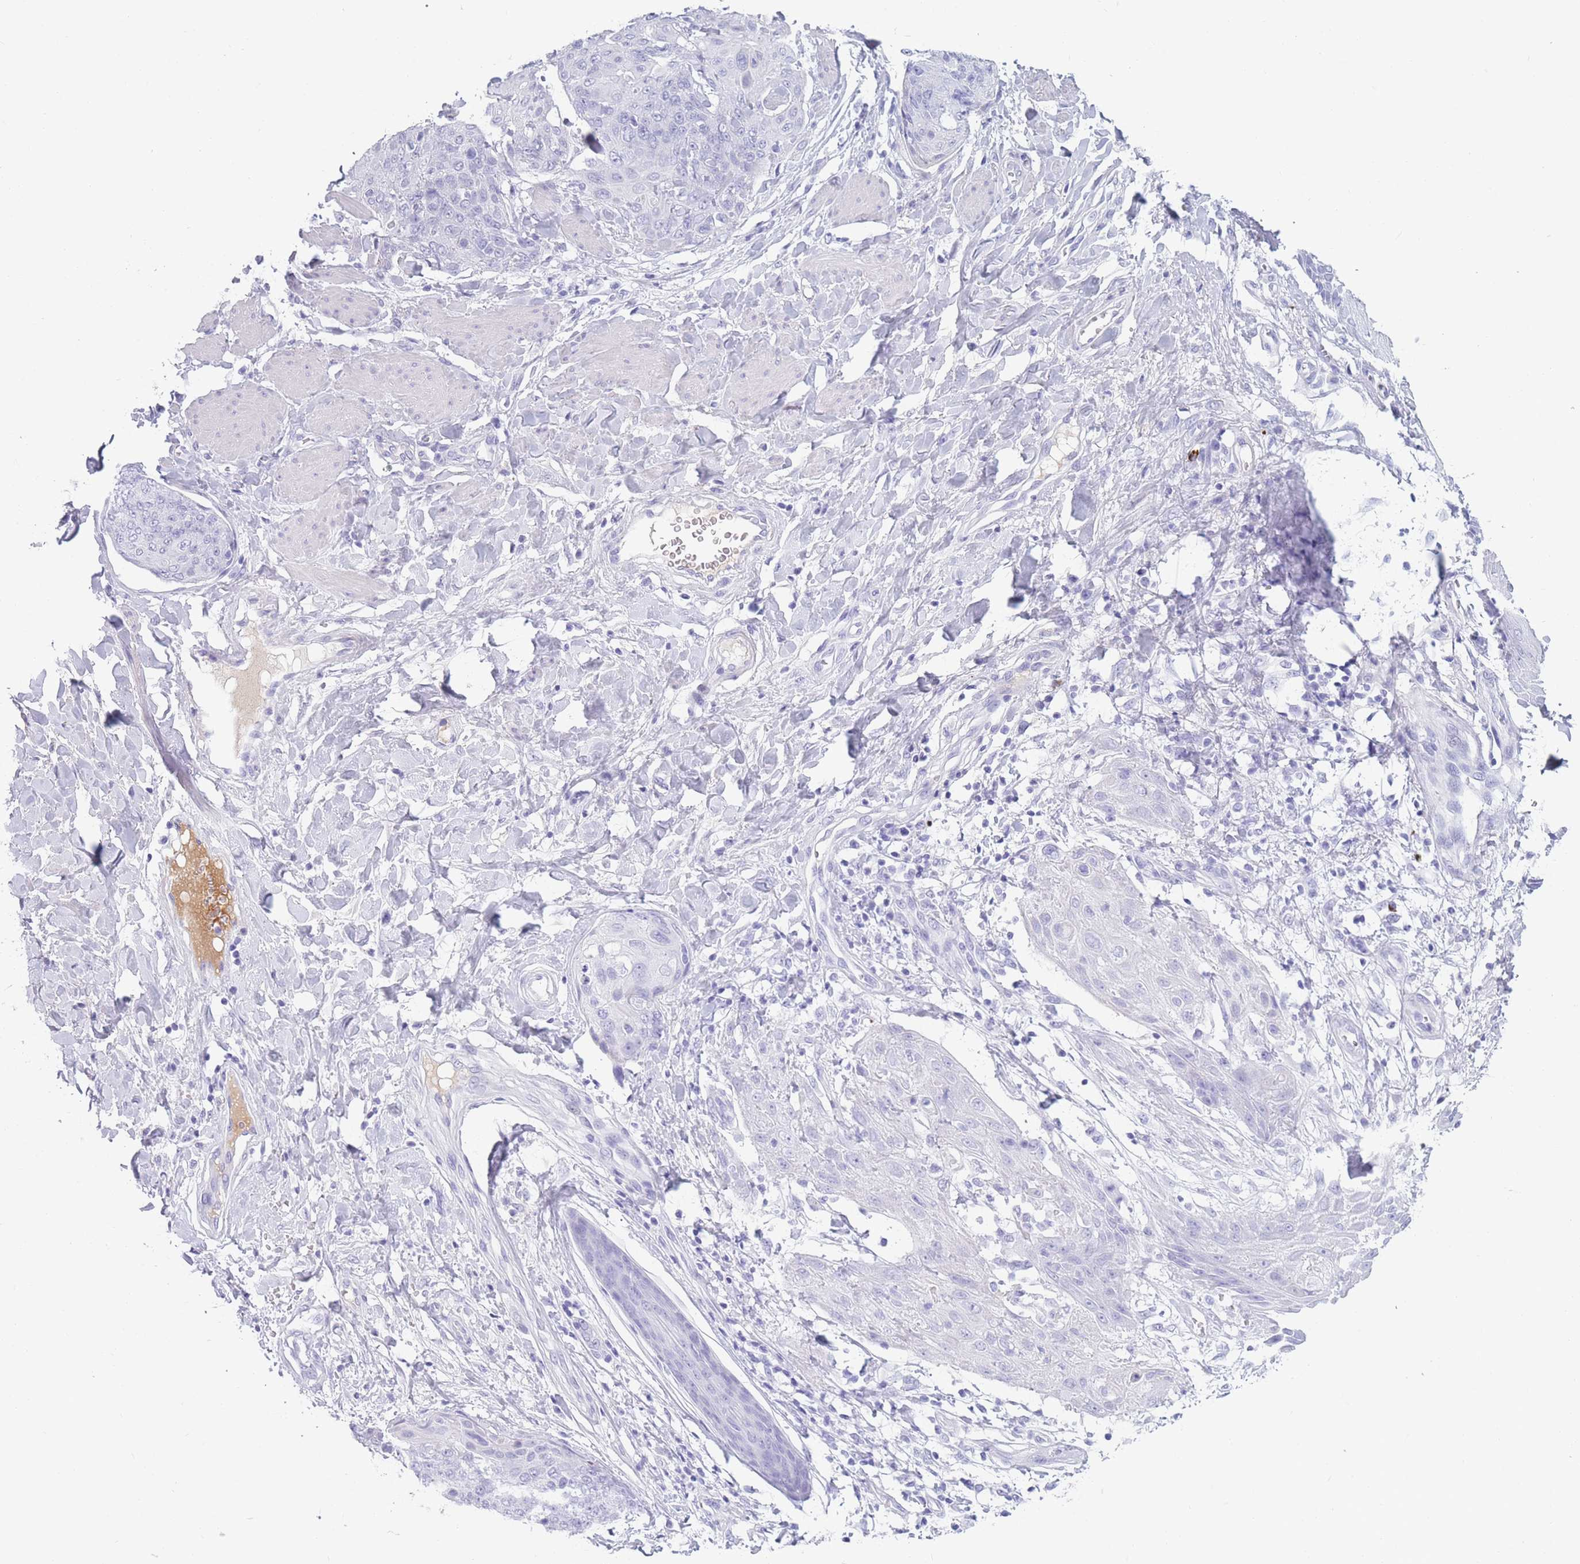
{"staining": {"intensity": "negative", "quantity": "none", "location": "none"}, "tissue": "skin cancer", "cell_type": "Tumor cells", "image_type": "cancer", "snomed": [{"axis": "morphology", "description": "Squamous cell carcinoma, NOS"}, {"axis": "topography", "description": "Skin"}, {"axis": "topography", "description": "Vulva"}], "caption": "A high-resolution micrograph shows IHC staining of skin cancer, which displays no significant positivity in tumor cells.", "gene": "TNFSF11", "patient": {"sex": "female", "age": 85}}